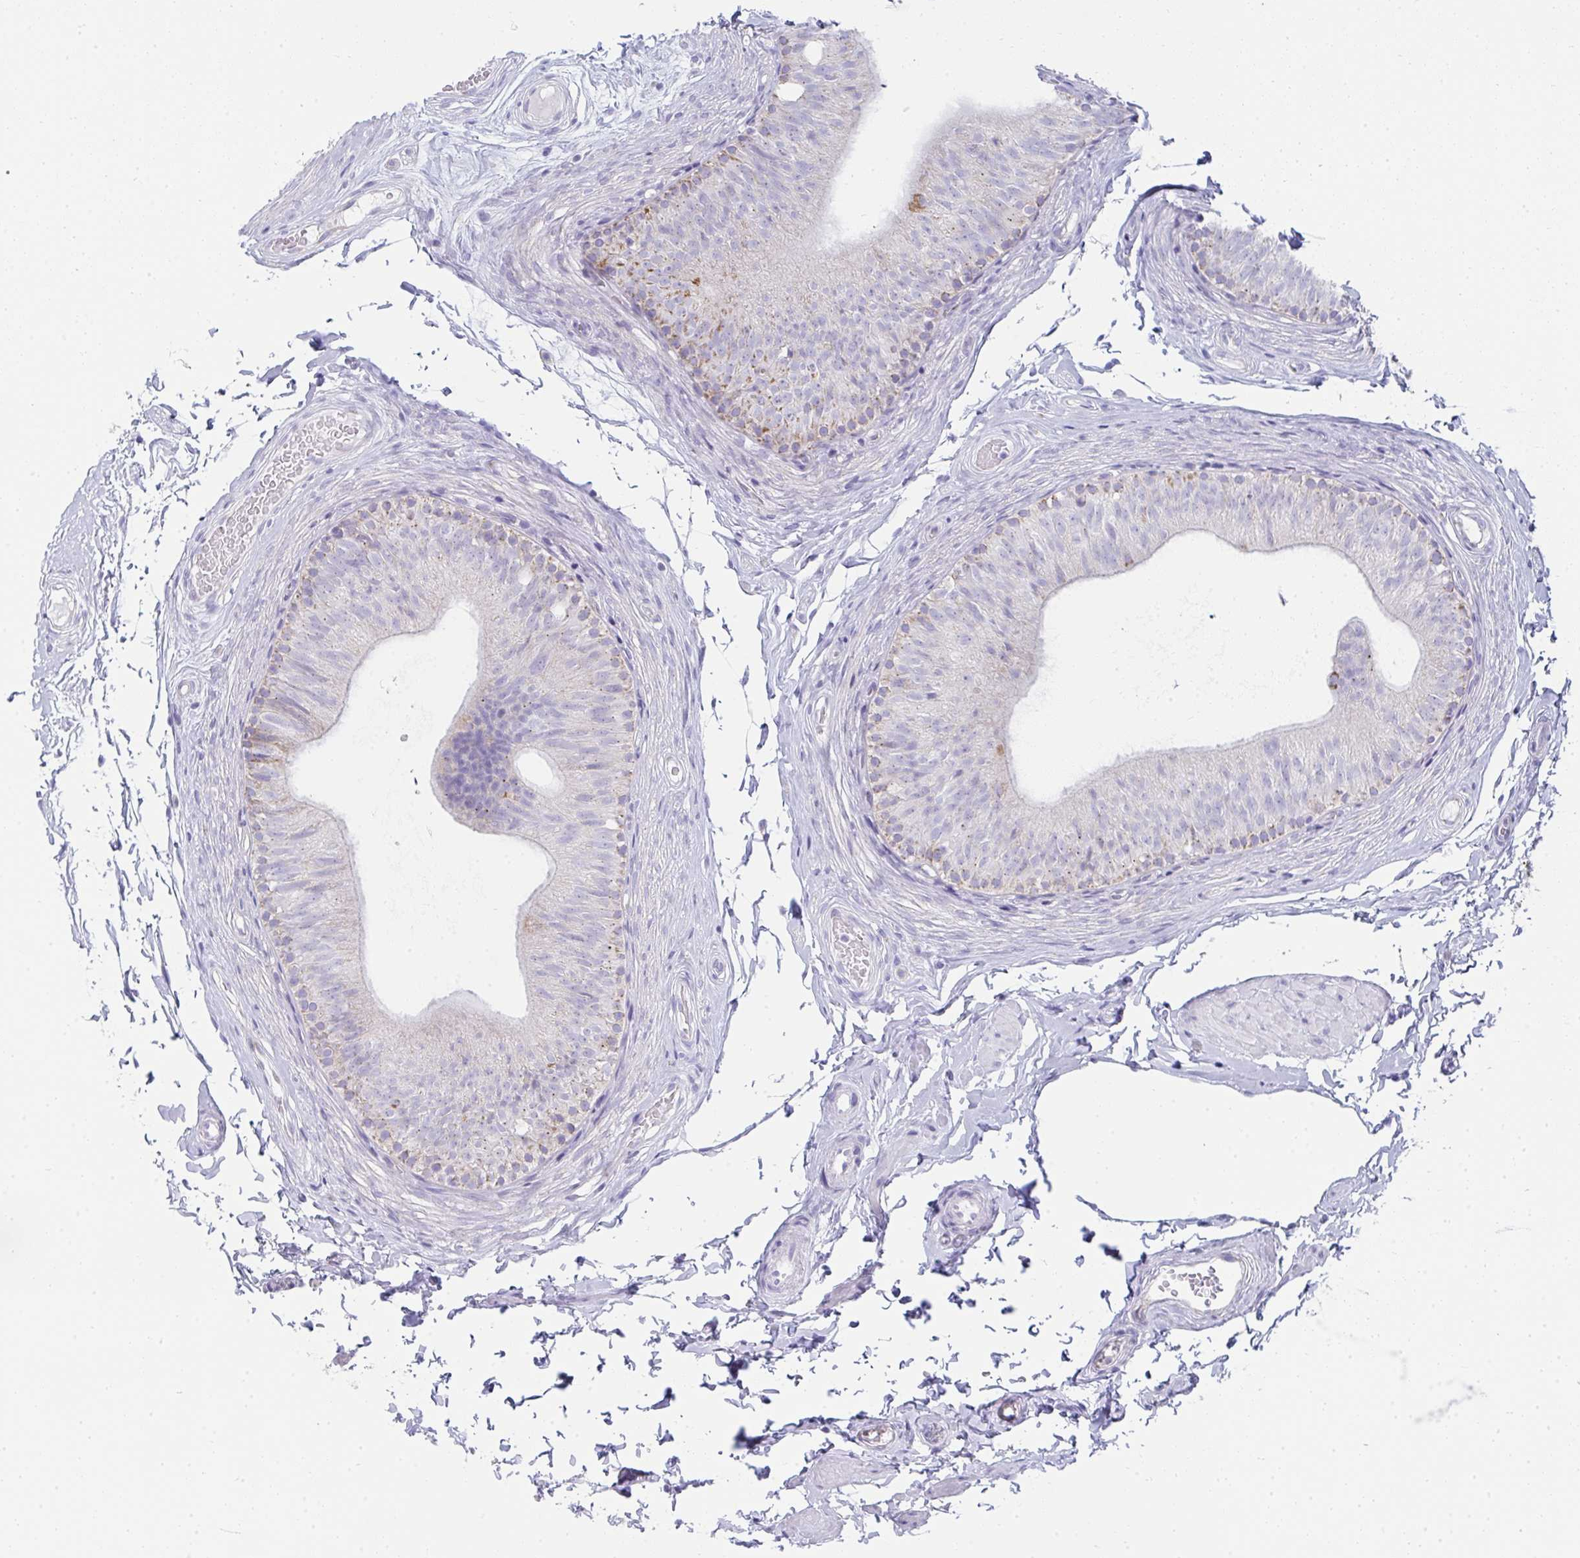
{"staining": {"intensity": "moderate", "quantity": "<25%", "location": "cytoplasmic/membranous"}, "tissue": "epididymis", "cell_type": "Glandular cells", "image_type": "normal", "snomed": [{"axis": "morphology", "description": "Normal tissue, NOS"}, {"axis": "topography", "description": "Epididymis, spermatic cord, NOS"}, {"axis": "topography", "description": "Epididymis"}, {"axis": "topography", "description": "Peripheral nerve tissue"}], "caption": "Immunohistochemistry of unremarkable human epididymis demonstrates low levels of moderate cytoplasmic/membranous positivity in about <25% of glandular cells.", "gene": "SLC6A1", "patient": {"sex": "male", "age": 29}}